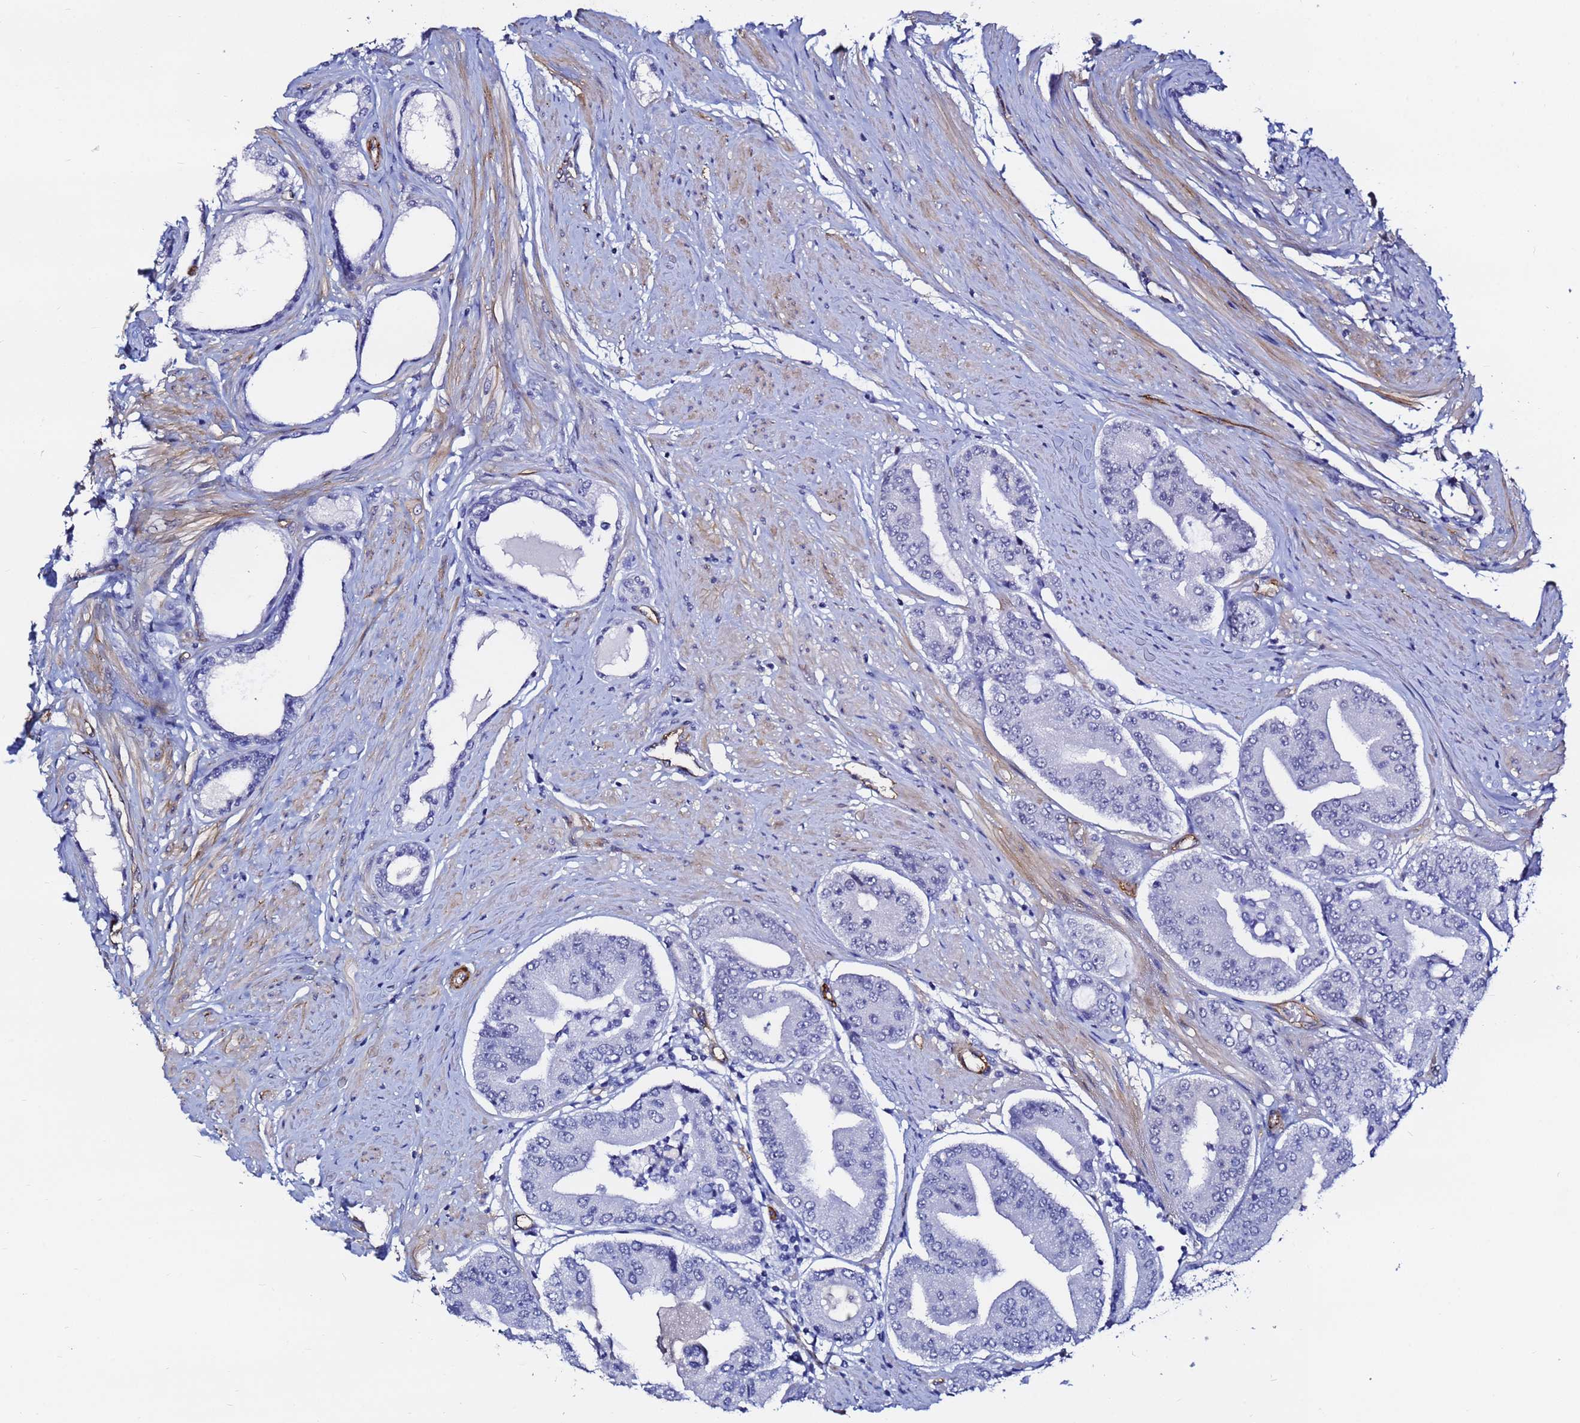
{"staining": {"intensity": "negative", "quantity": "none", "location": "none"}, "tissue": "prostate cancer", "cell_type": "Tumor cells", "image_type": "cancer", "snomed": [{"axis": "morphology", "description": "Adenocarcinoma, High grade"}, {"axis": "topography", "description": "Prostate"}], "caption": "The micrograph demonstrates no significant staining in tumor cells of prostate cancer (adenocarcinoma (high-grade)).", "gene": "DEFB104A", "patient": {"sex": "male", "age": 63}}